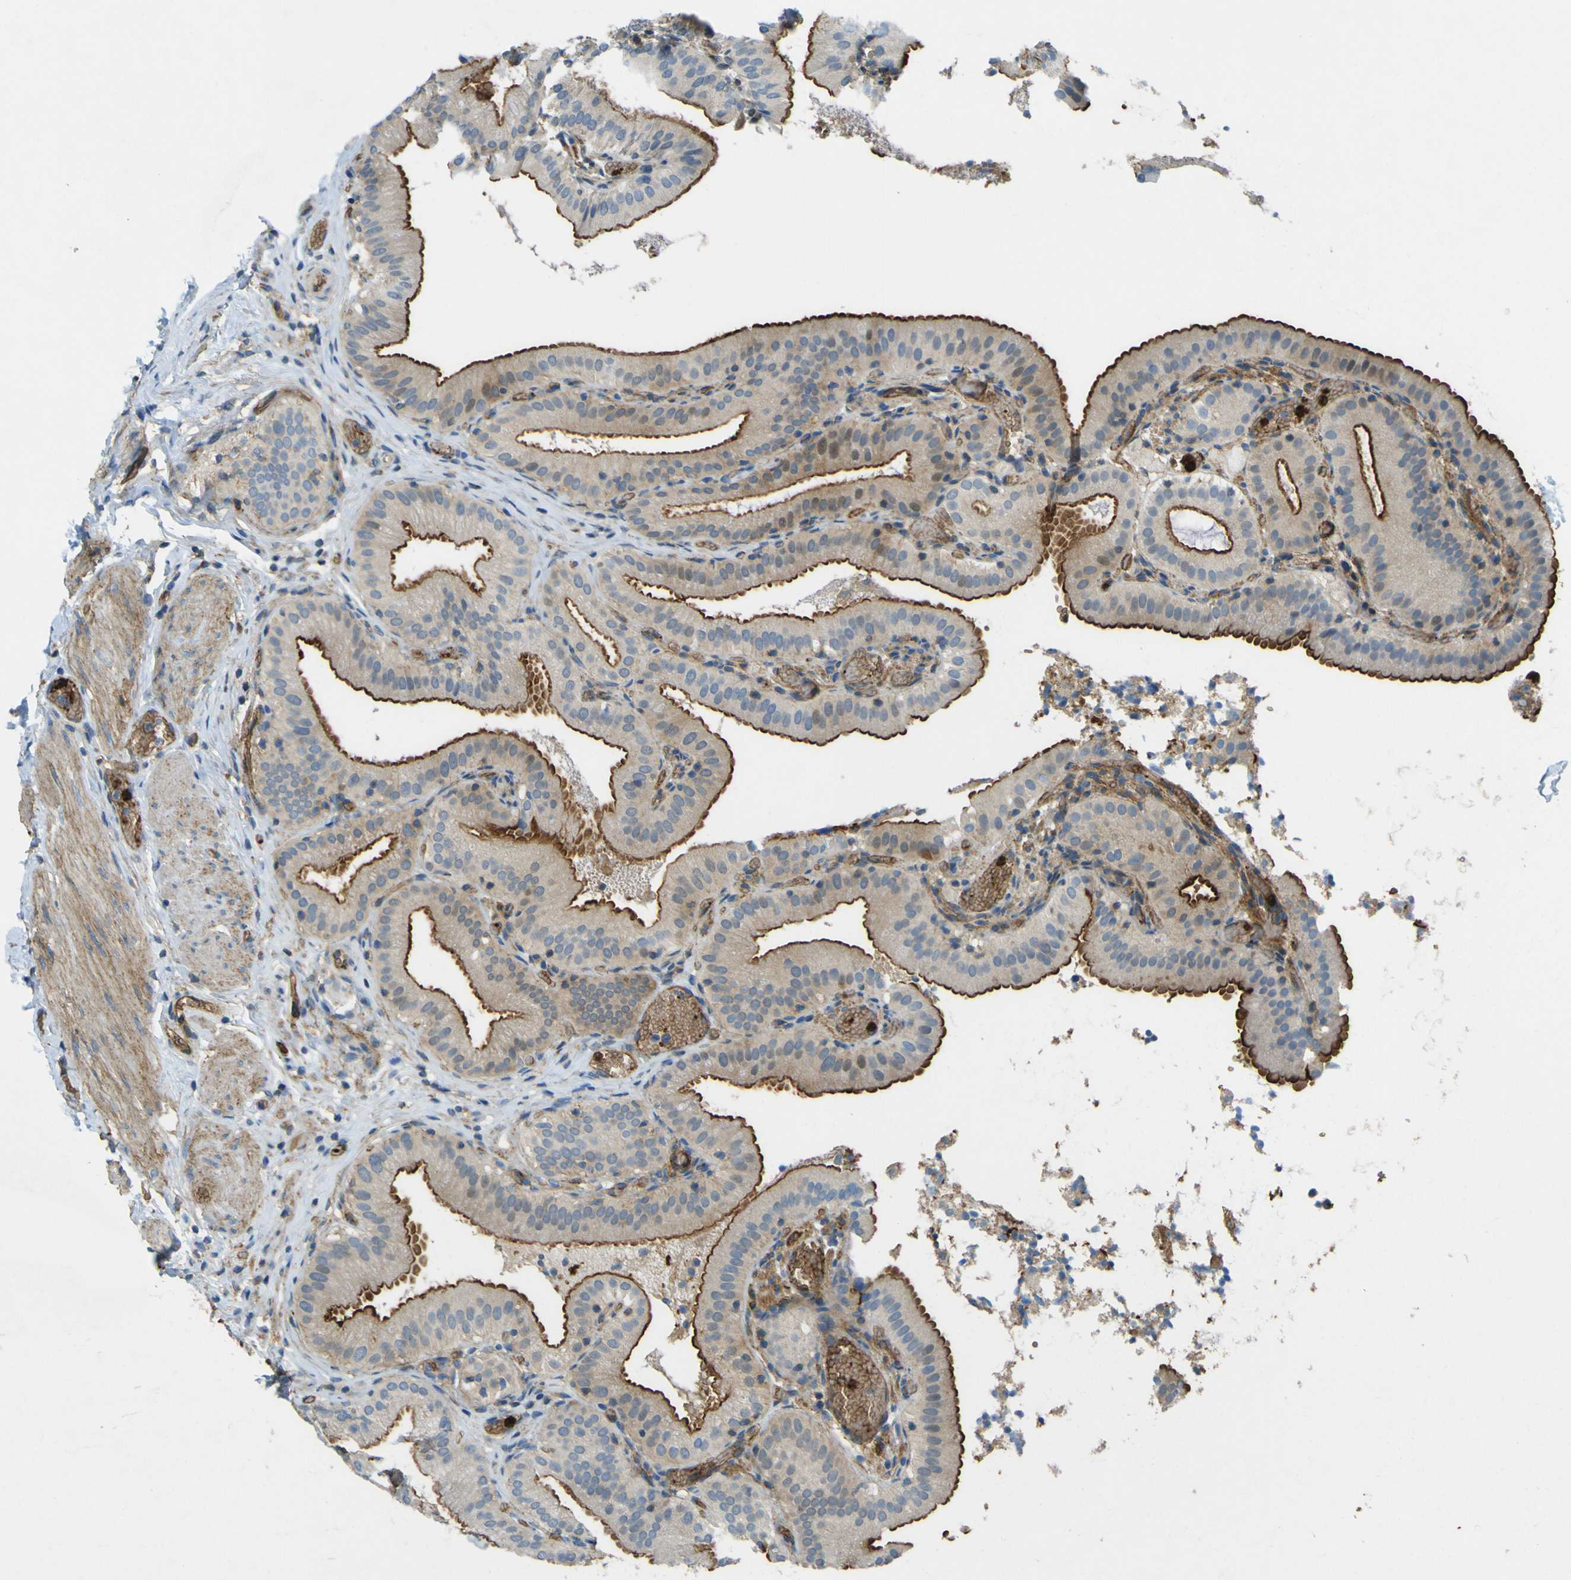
{"staining": {"intensity": "strong", "quantity": ">75%", "location": "cytoplasmic/membranous"}, "tissue": "gallbladder", "cell_type": "Glandular cells", "image_type": "normal", "snomed": [{"axis": "morphology", "description": "Normal tissue, NOS"}, {"axis": "topography", "description": "Gallbladder"}], "caption": "A brown stain highlights strong cytoplasmic/membranous expression of a protein in glandular cells of benign human gallbladder.", "gene": "PLXDC1", "patient": {"sex": "male", "age": 54}}